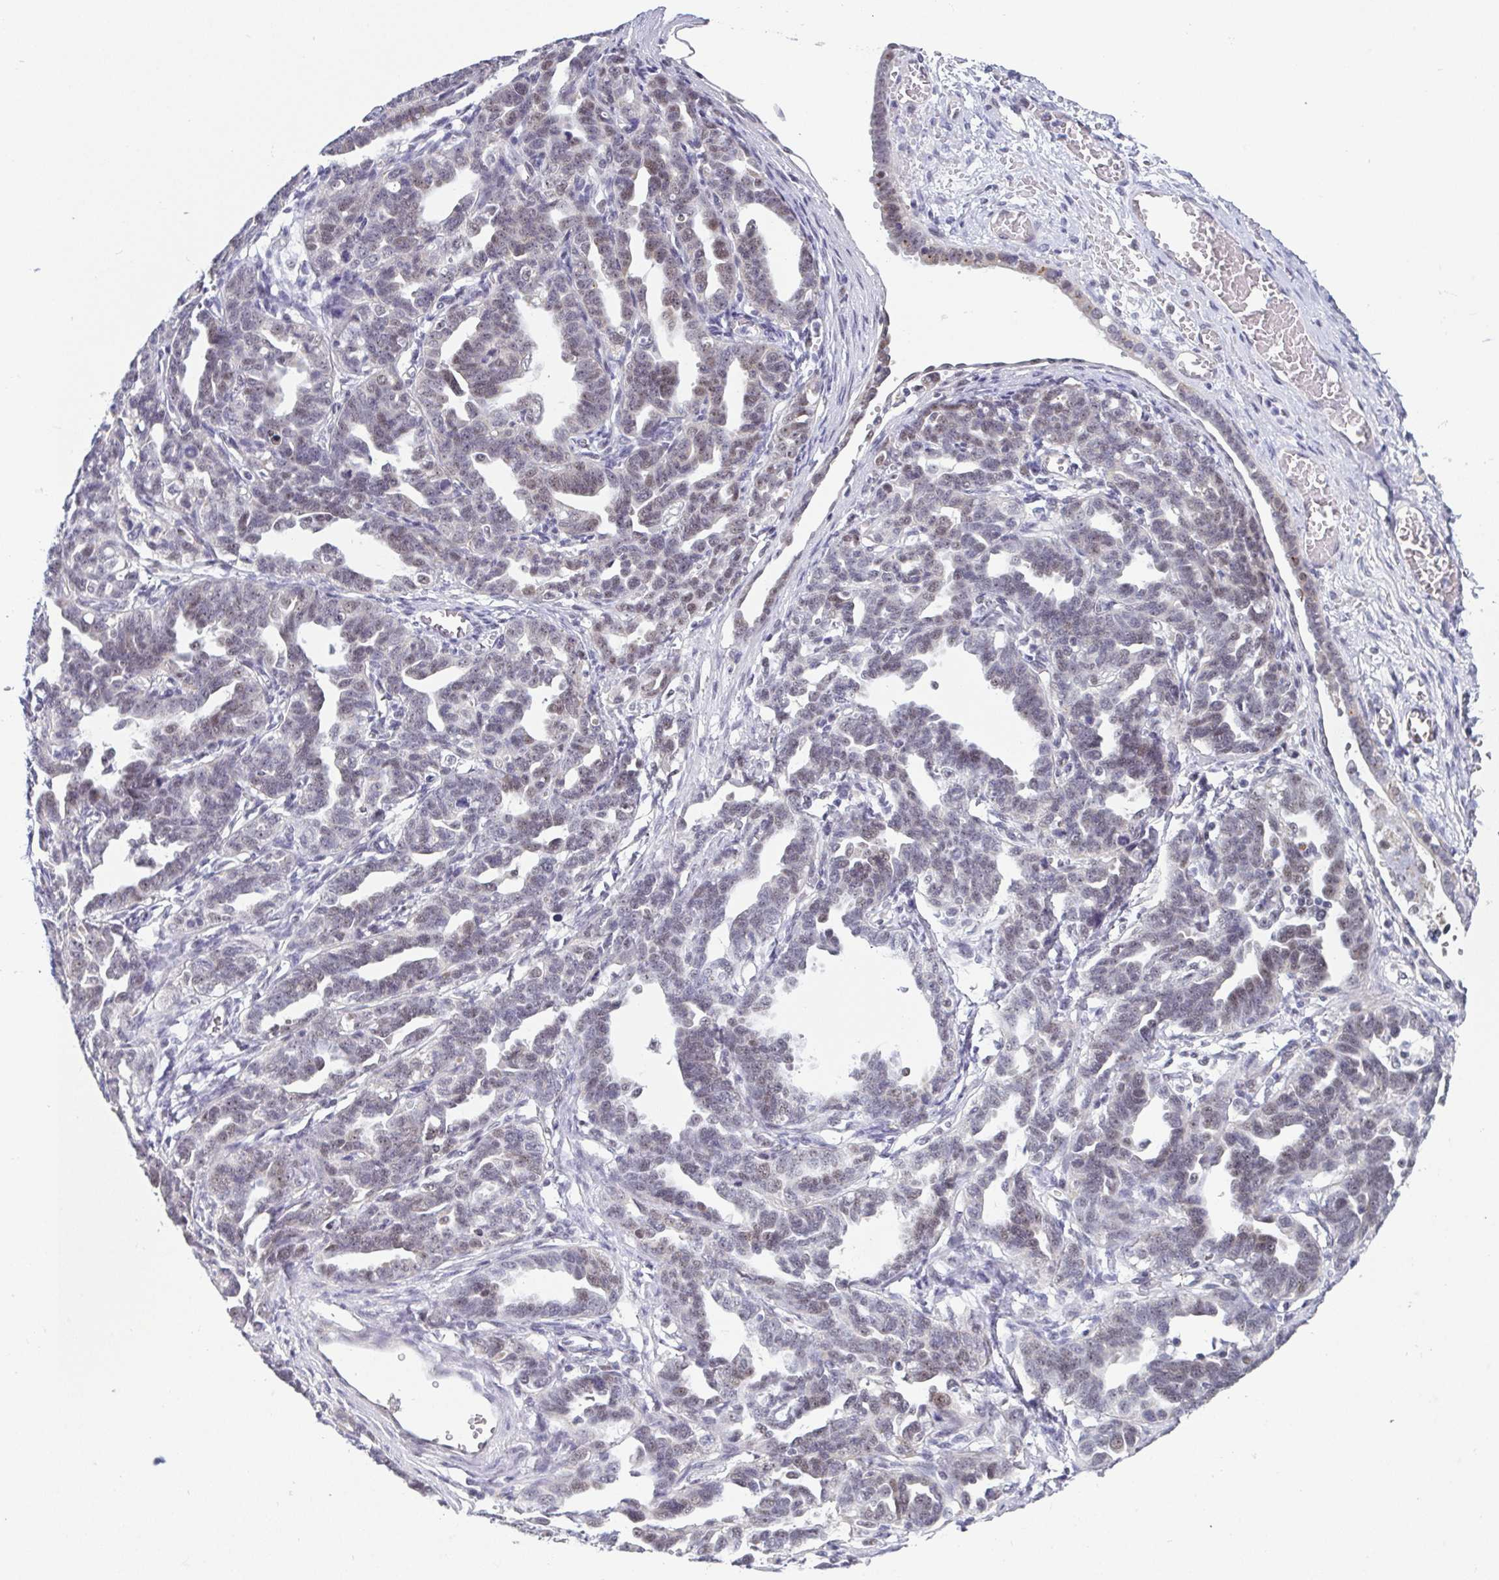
{"staining": {"intensity": "weak", "quantity": "<25%", "location": "nuclear"}, "tissue": "ovarian cancer", "cell_type": "Tumor cells", "image_type": "cancer", "snomed": [{"axis": "morphology", "description": "Cystadenocarcinoma, serous, NOS"}, {"axis": "topography", "description": "Ovary"}], "caption": "Immunohistochemical staining of ovarian serous cystadenocarcinoma exhibits no significant positivity in tumor cells.", "gene": "EXOSC7", "patient": {"sex": "female", "age": 69}}